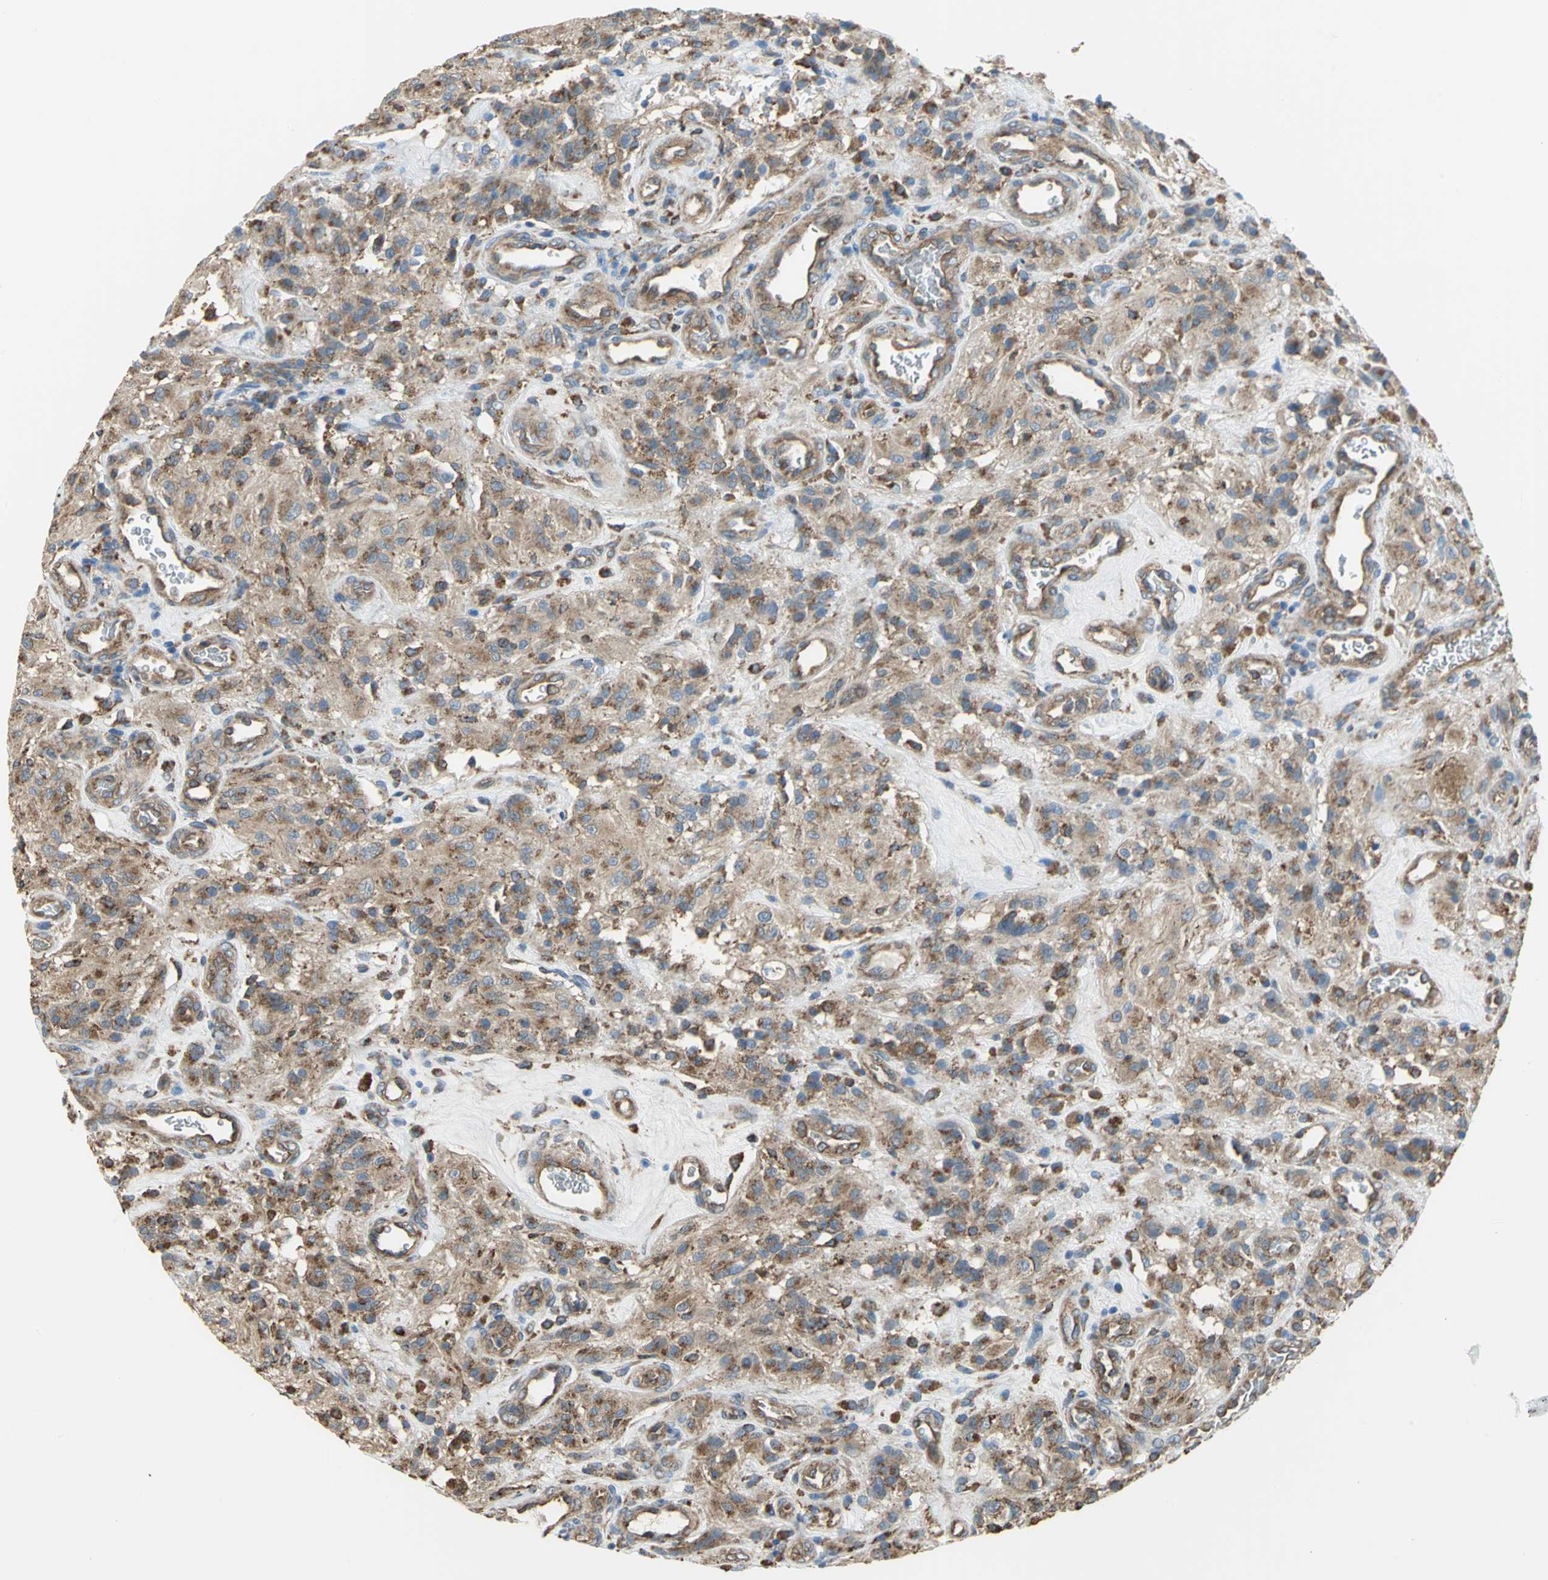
{"staining": {"intensity": "moderate", "quantity": ">75%", "location": "cytoplasmic/membranous"}, "tissue": "glioma", "cell_type": "Tumor cells", "image_type": "cancer", "snomed": [{"axis": "morphology", "description": "Normal tissue, NOS"}, {"axis": "morphology", "description": "Glioma, malignant, High grade"}, {"axis": "topography", "description": "Cerebral cortex"}], "caption": "IHC of malignant high-grade glioma exhibits medium levels of moderate cytoplasmic/membranous positivity in about >75% of tumor cells.", "gene": "DIAPH2", "patient": {"sex": "male", "age": 56}}